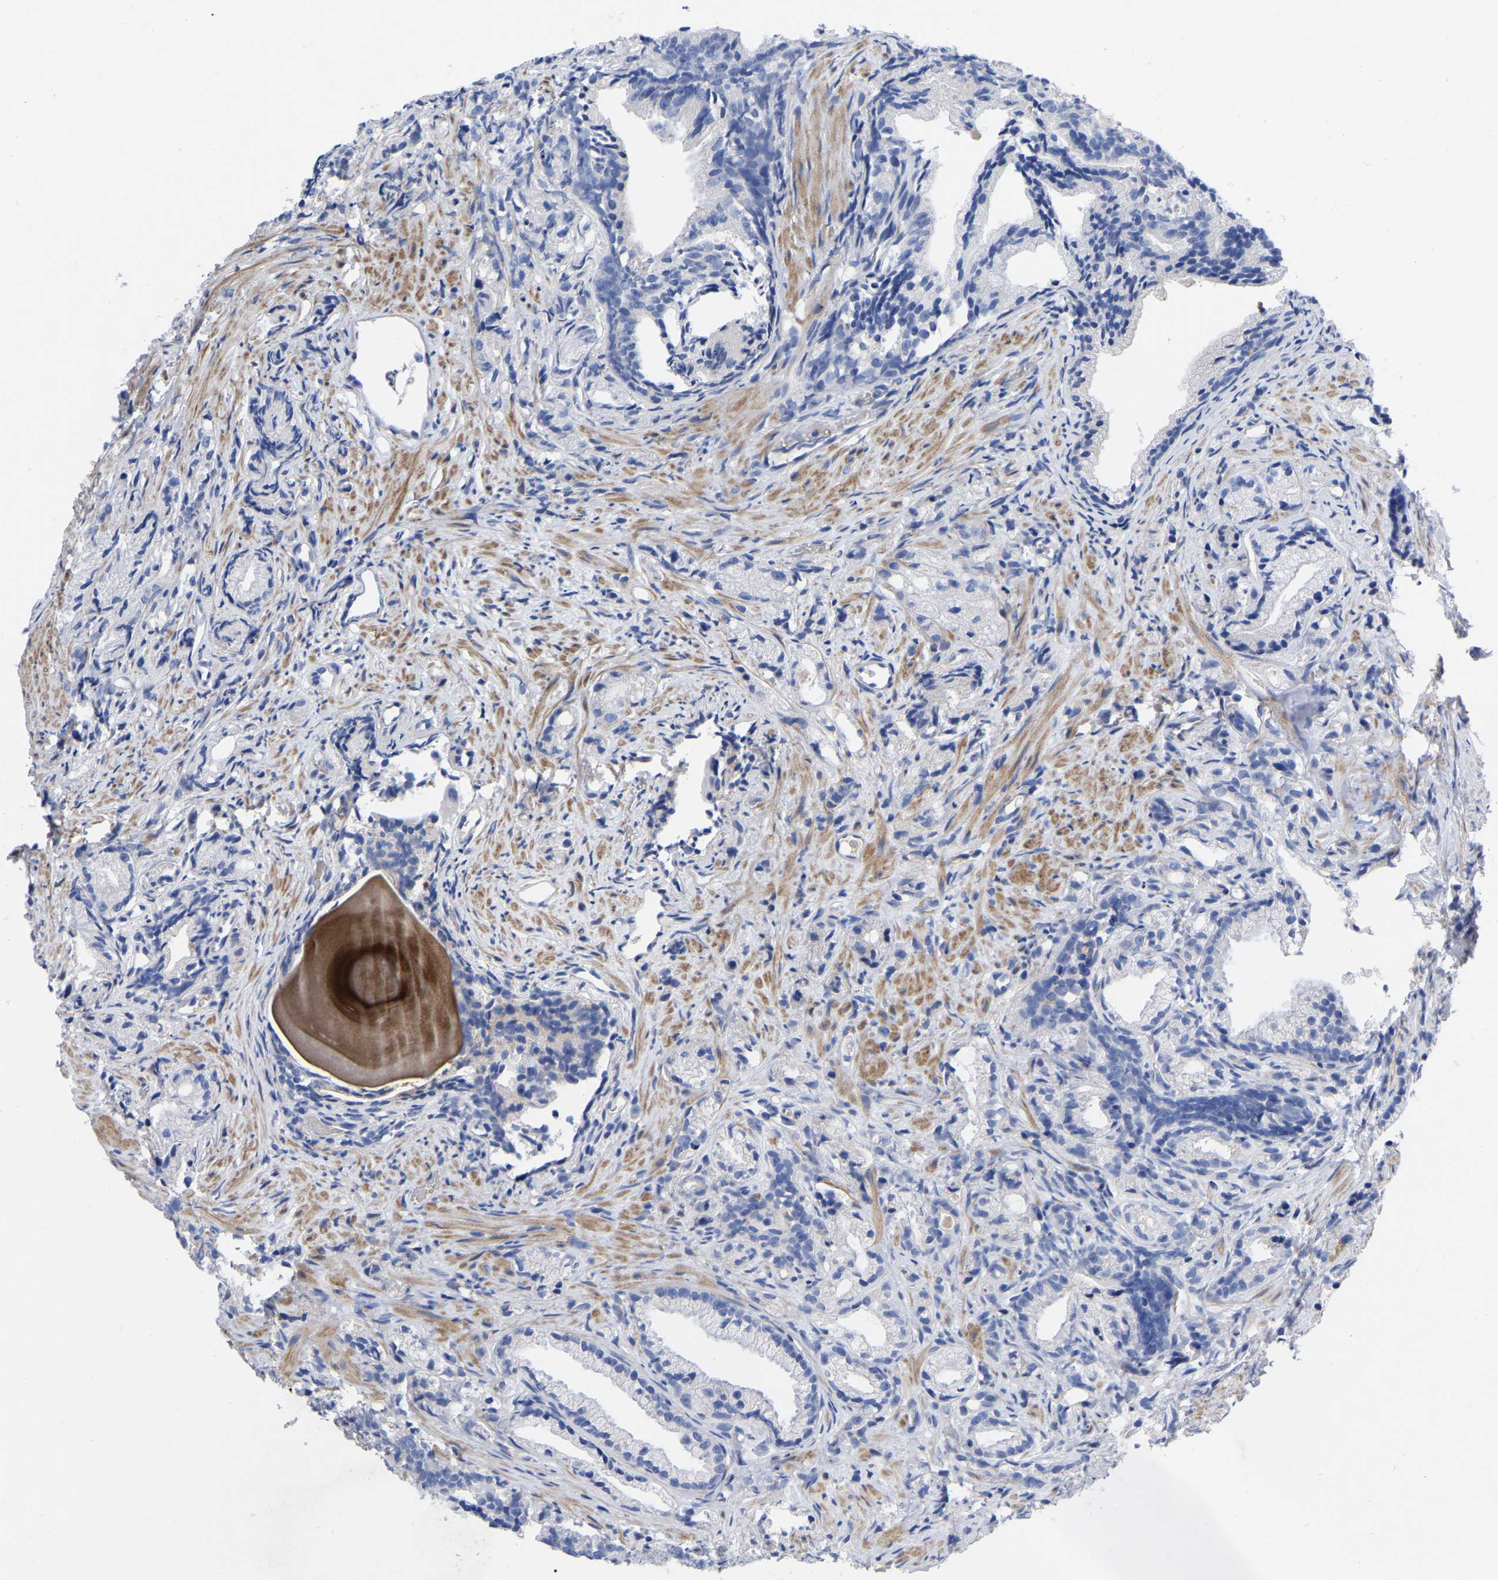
{"staining": {"intensity": "negative", "quantity": "none", "location": "none"}, "tissue": "prostate cancer", "cell_type": "Tumor cells", "image_type": "cancer", "snomed": [{"axis": "morphology", "description": "Adenocarcinoma, Low grade"}, {"axis": "topography", "description": "Prostate"}], "caption": "The IHC photomicrograph has no significant positivity in tumor cells of prostate cancer tissue.", "gene": "GDF3", "patient": {"sex": "male", "age": 89}}